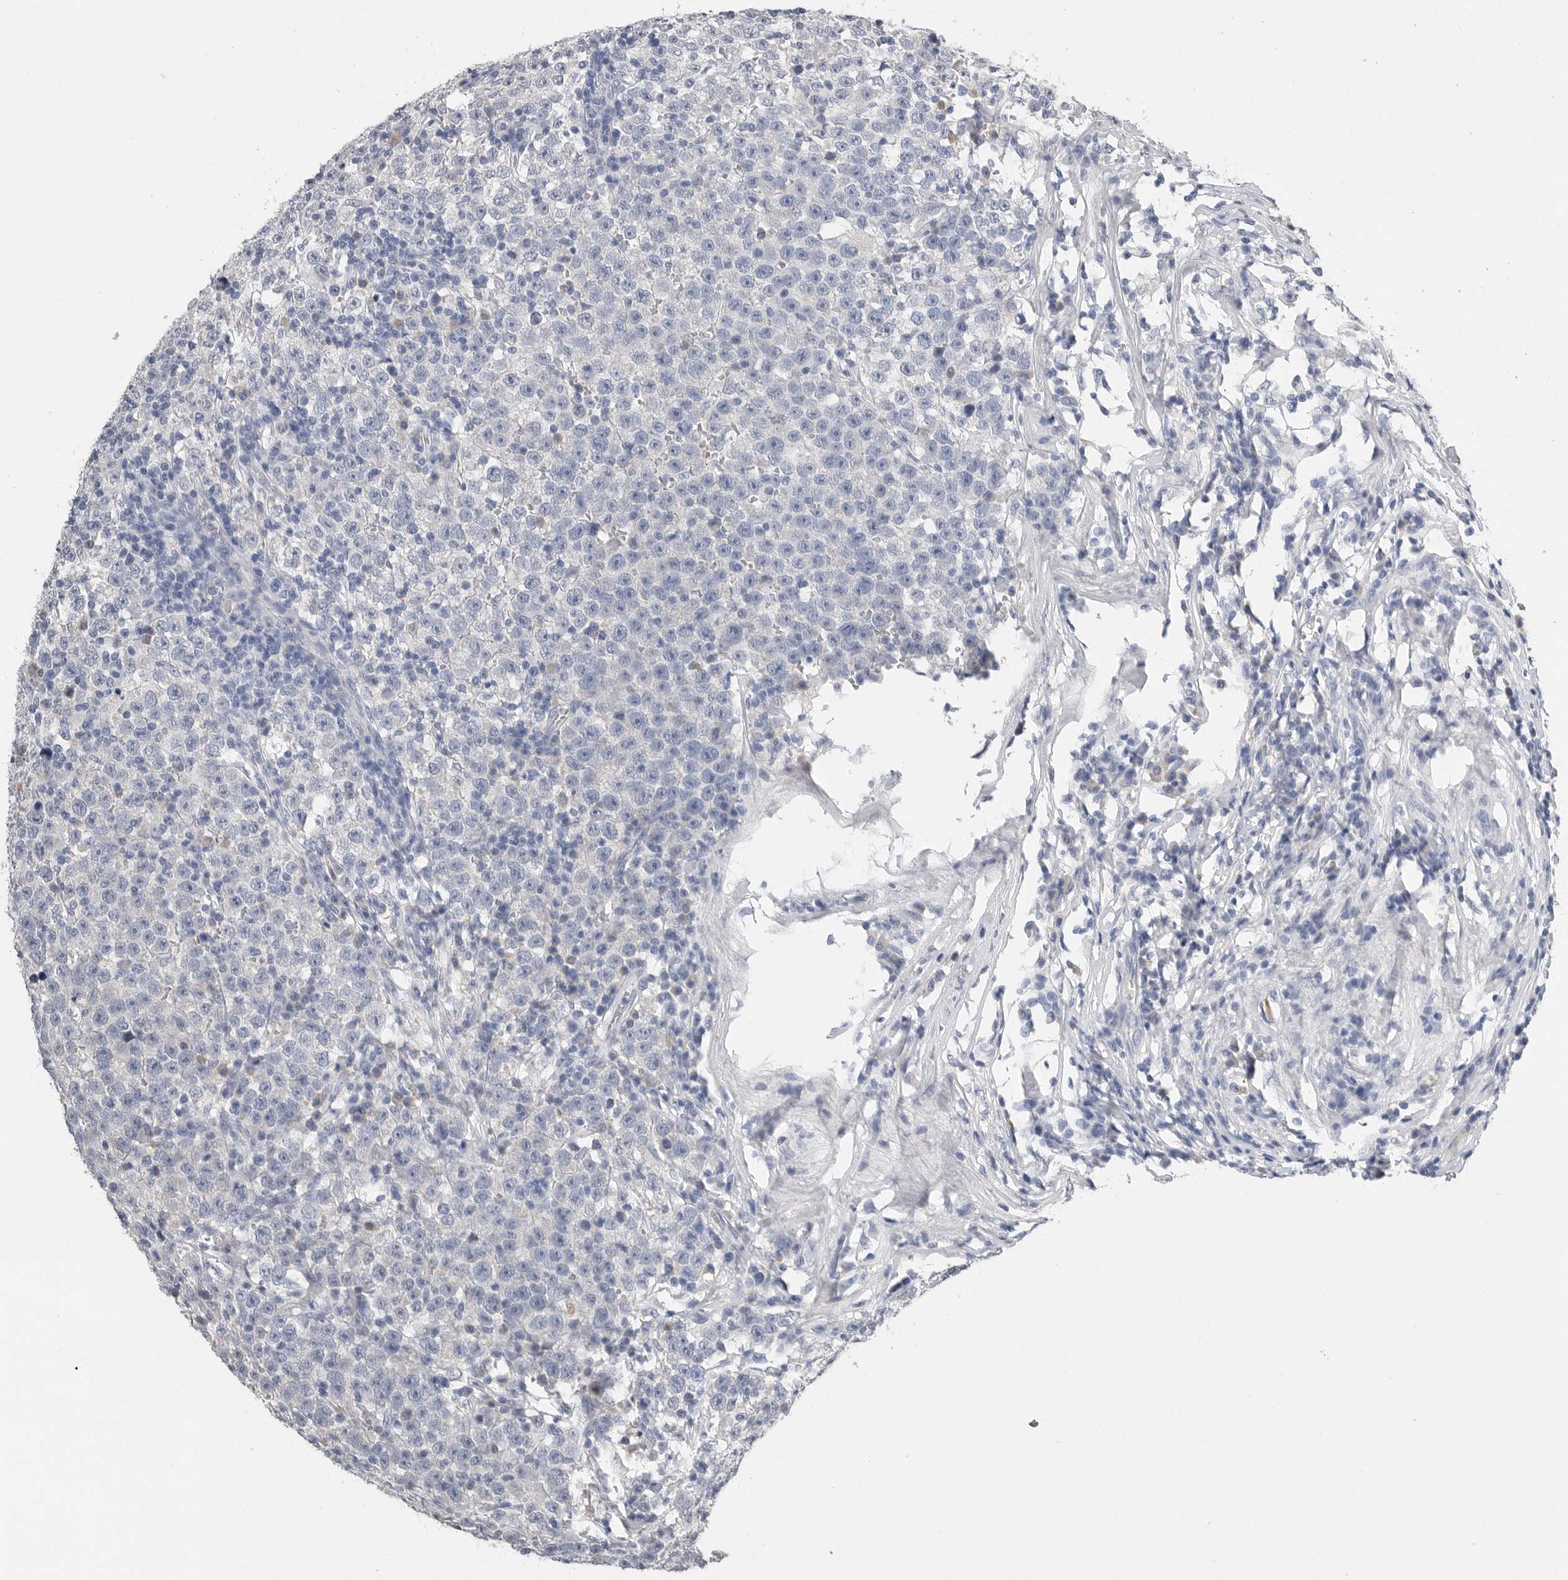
{"staining": {"intensity": "negative", "quantity": "none", "location": "none"}, "tissue": "testis cancer", "cell_type": "Tumor cells", "image_type": "cancer", "snomed": [{"axis": "morphology", "description": "Seminoma, NOS"}, {"axis": "topography", "description": "Testis"}], "caption": "Tumor cells are negative for protein expression in human testis cancer (seminoma).", "gene": "FABP6", "patient": {"sex": "male", "age": 43}}